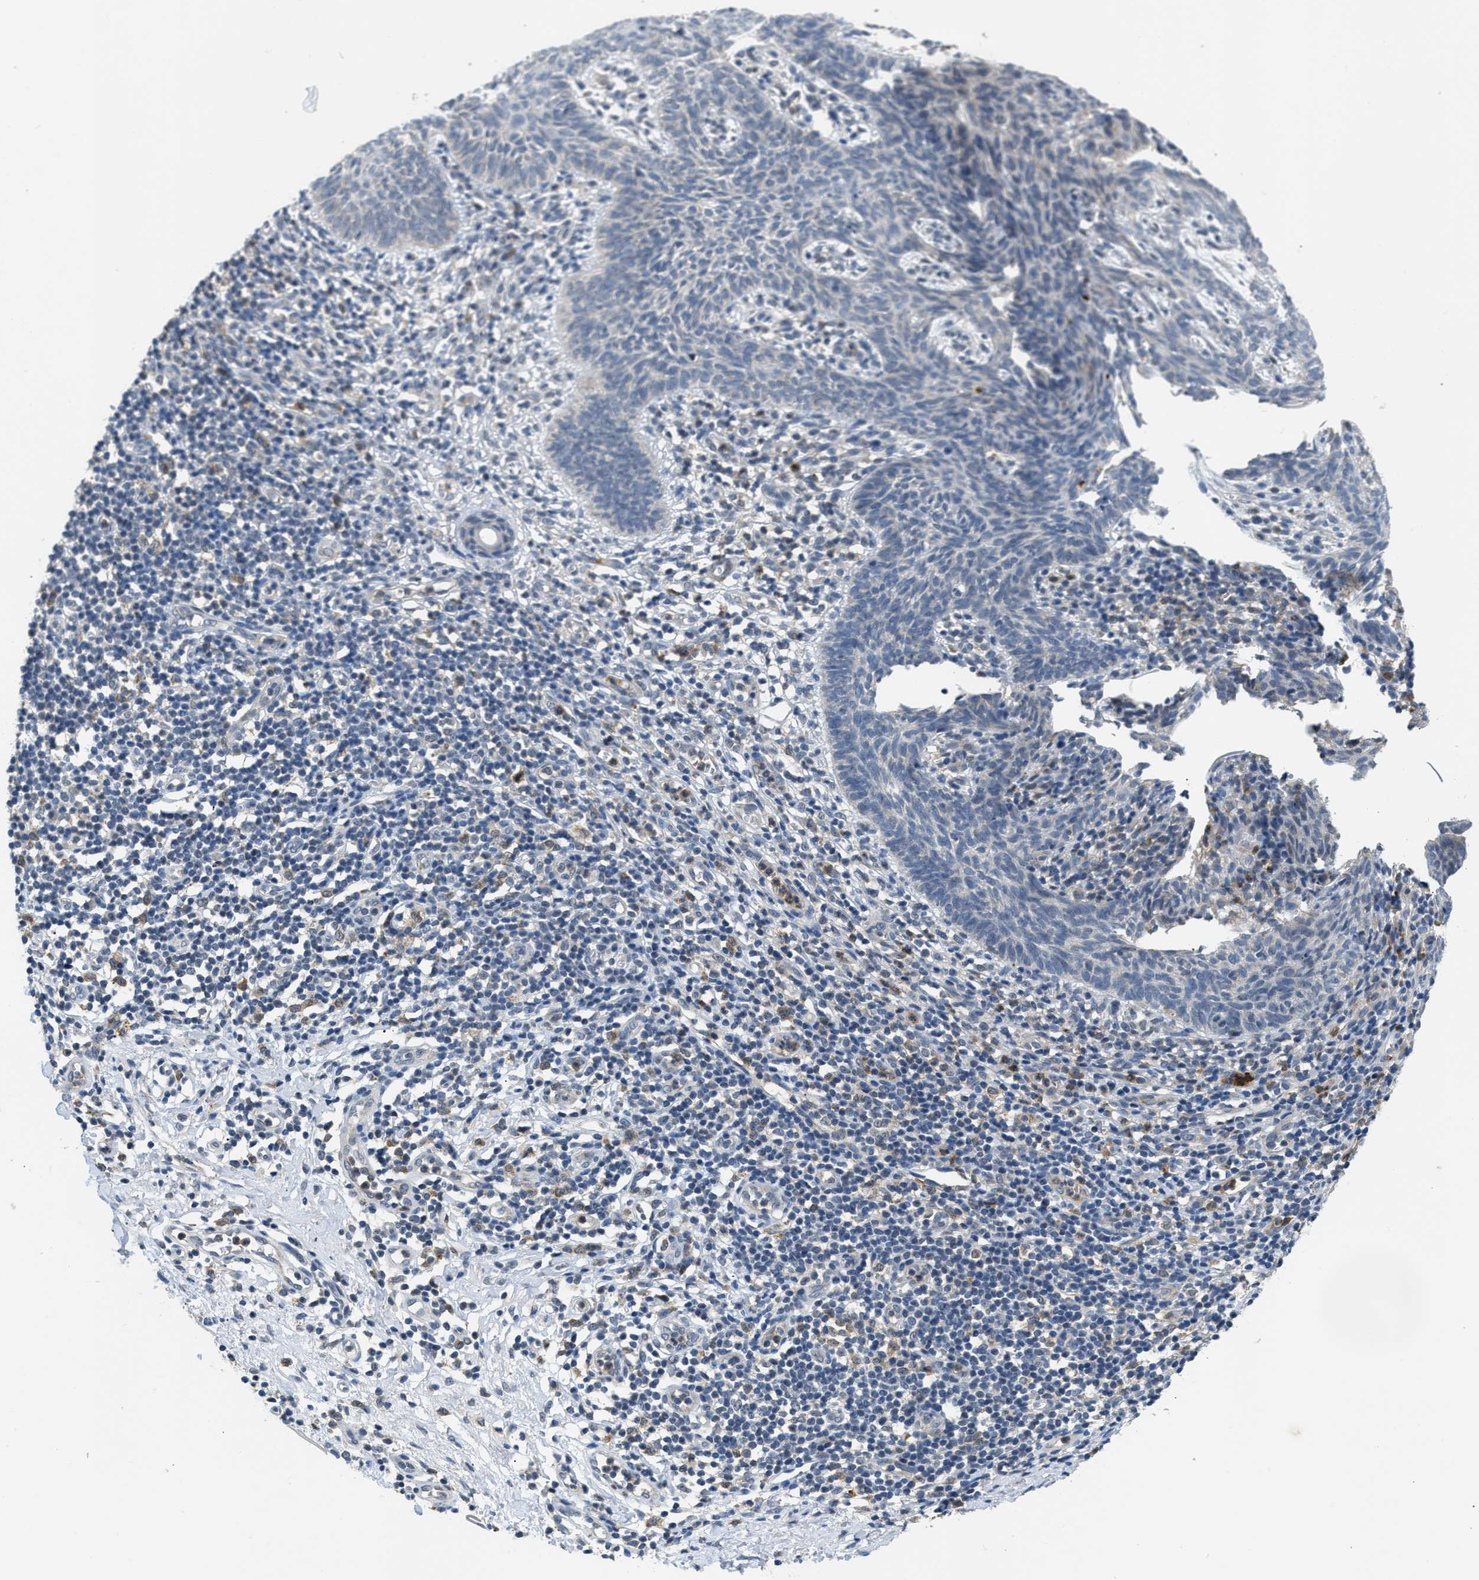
{"staining": {"intensity": "negative", "quantity": "none", "location": "none"}, "tissue": "skin cancer", "cell_type": "Tumor cells", "image_type": "cancer", "snomed": [{"axis": "morphology", "description": "Basal cell carcinoma"}, {"axis": "topography", "description": "Skin"}], "caption": "The immunohistochemistry histopathology image has no significant positivity in tumor cells of skin basal cell carcinoma tissue.", "gene": "TOMM34", "patient": {"sex": "male", "age": 60}}